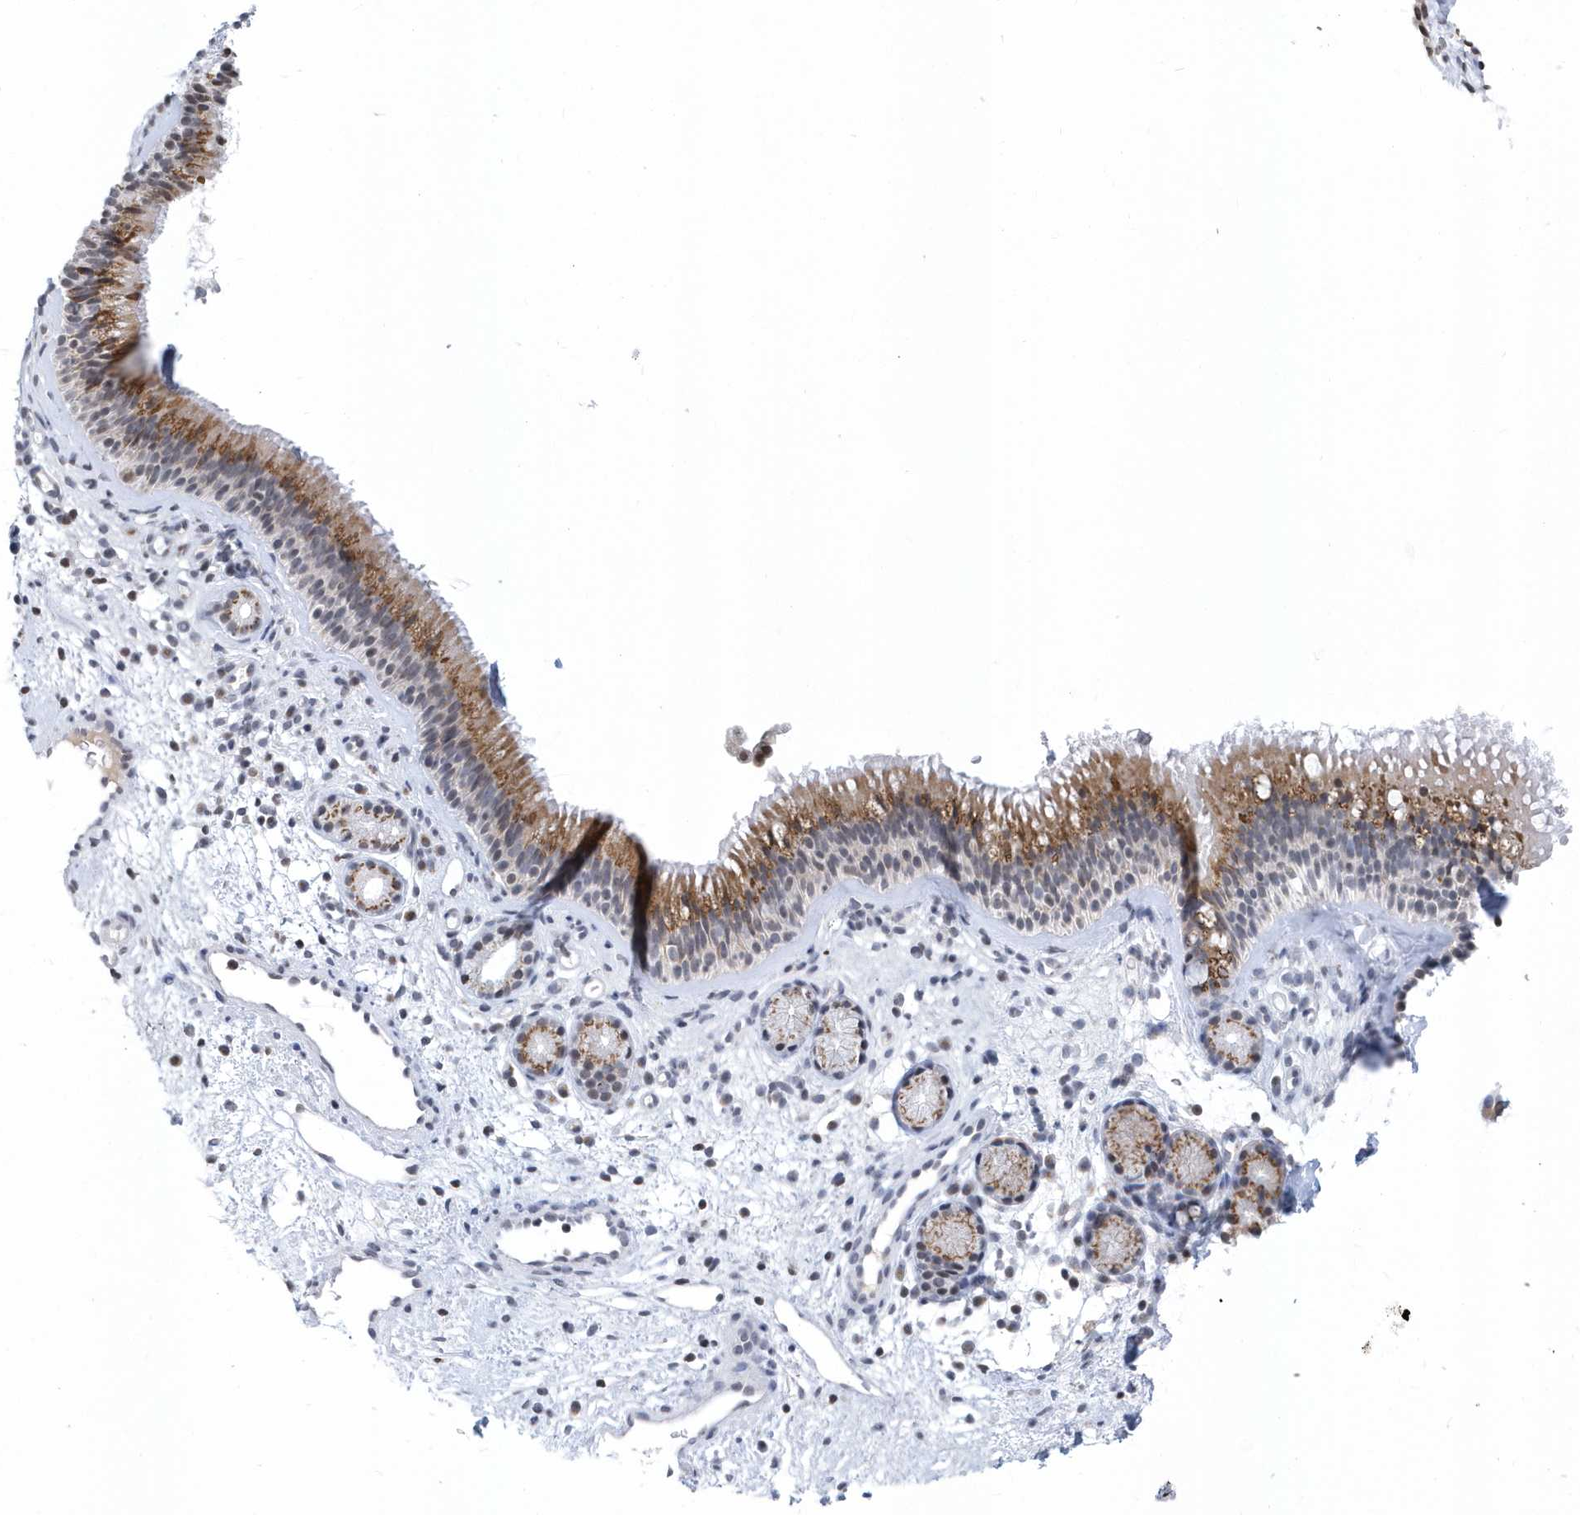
{"staining": {"intensity": "moderate", "quantity": ">75%", "location": "cytoplasmic/membranous"}, "tissue": "nasopharynx", "cell_type": "Respiratory epithelial cells", "image_type": "normal", "snomed": [{"axis": "morphology", "description": "Normal tissue, NOS"}, {"axis": "morphology", "description": "Inflammation, NOS"}, {"axis": "morphology", "description": "Malignant melanoma, Metastatic site"}, {"axis": "topography", "description": "Nasopharynx"}], "caption": "Approximately >75% of respiratory epithelial cells in benign nasopharynx exhibit moderate cytoplasmic/membranous protein positivity as visualized by brown immunohistochemical staining.", "gene": "VWA5B2", "patient": {"sex": "male", "age": 70}}